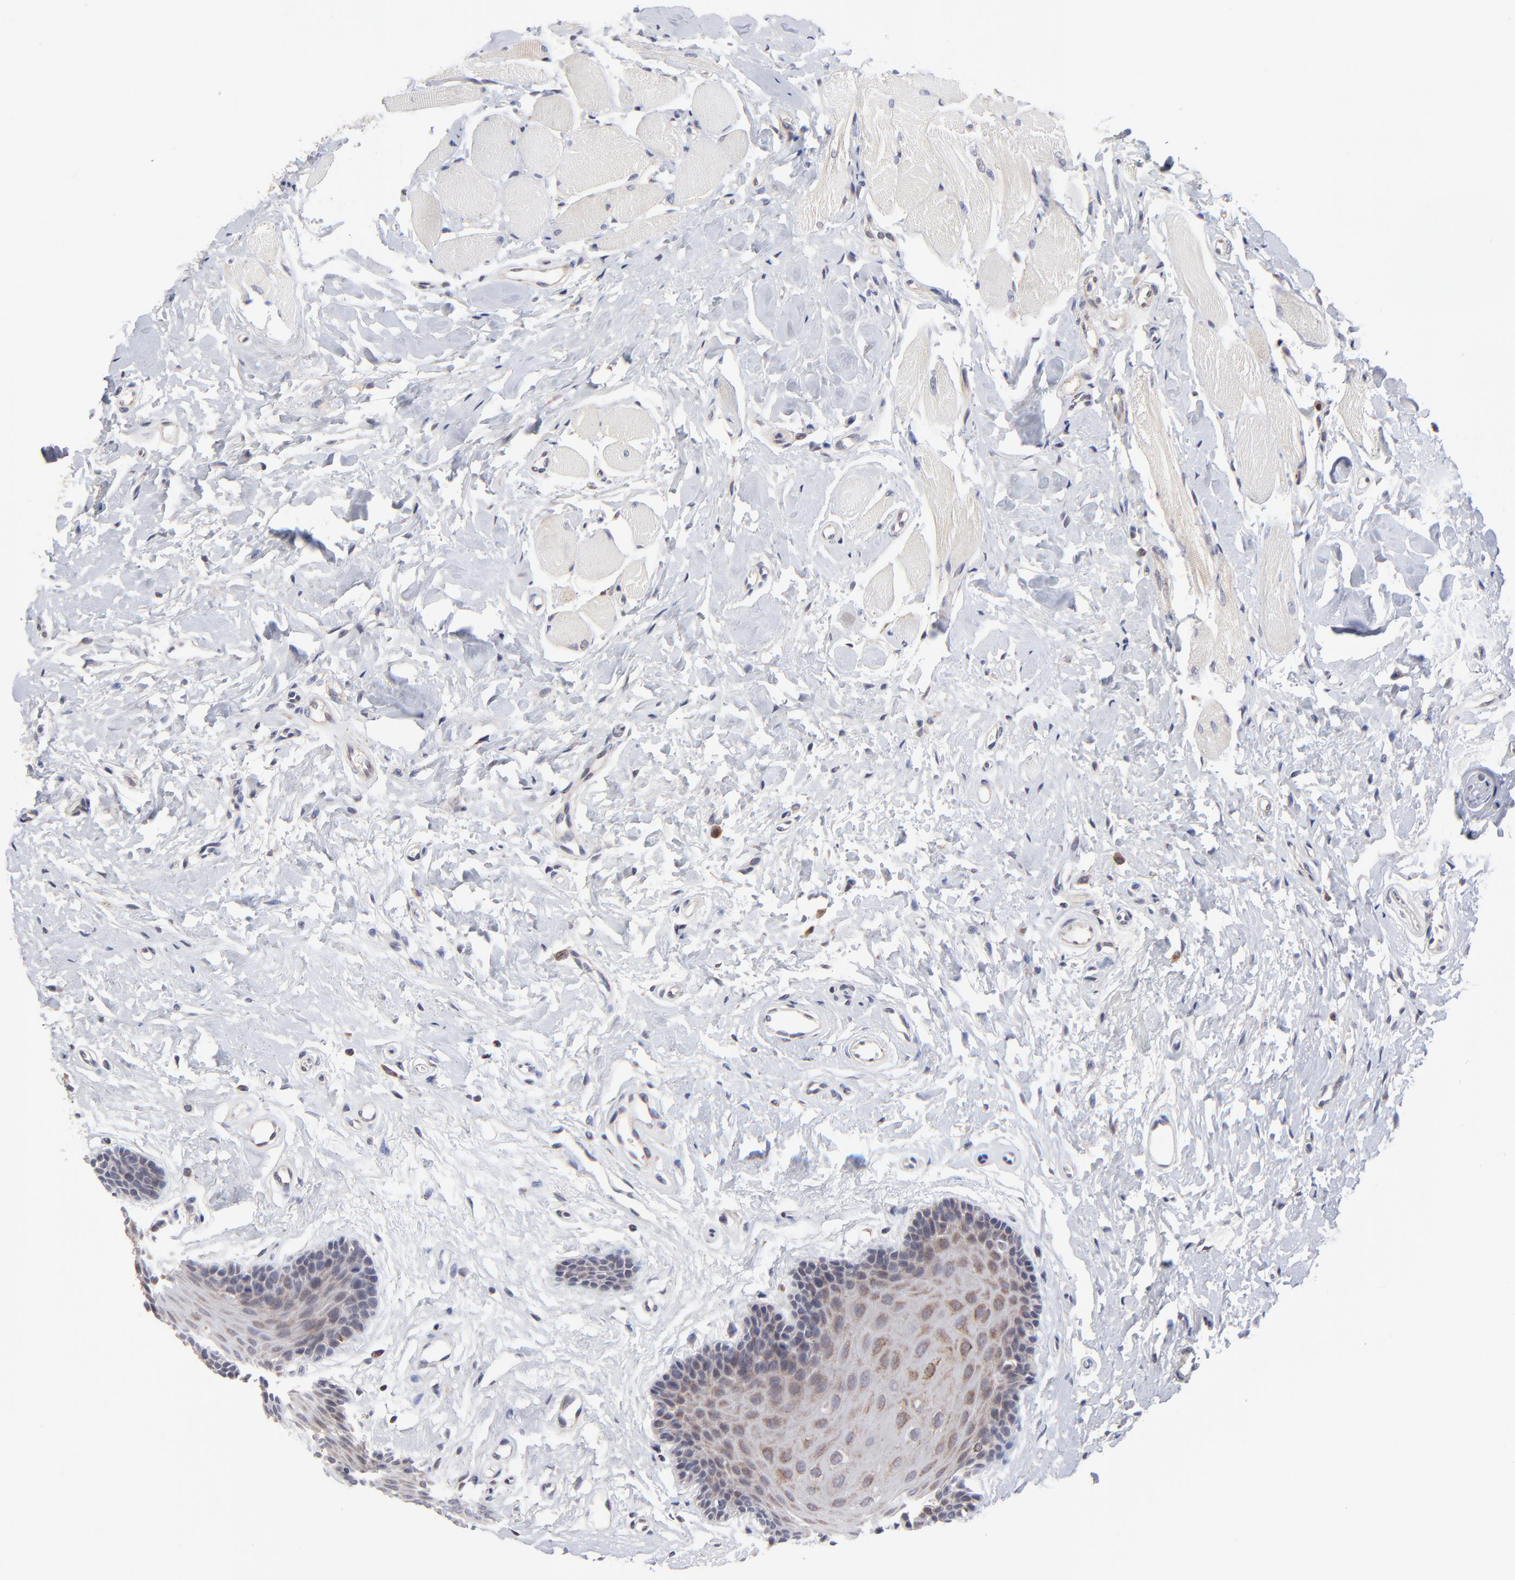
{"staining": {"intensity": "moderate", "quantity": "25%-75%", "location": "cytoplasmic/membranous"}, "tissue": "oral mucosa", "cell_type": "Squamous epithelial cells", "image_type": "normal", "snomed": [{"axis": "morphology", "description": "Normal tissue, NOS"}, {"axis": "topography", "description": "Oral tissue"}], "caption": "The photomicrograph displays immunohistochemical staining of benign oral mucosa. There is moderate cytoplasmic/membranous expression is seen in about 25%-75% of squamous epithelial cells. (DAB (3,3'-diaminobenzidine) = brown stain, brightfield microscopy at high magnification).", "gene": "FBXL12", "patient": {"sex": "male", "age": 62}}